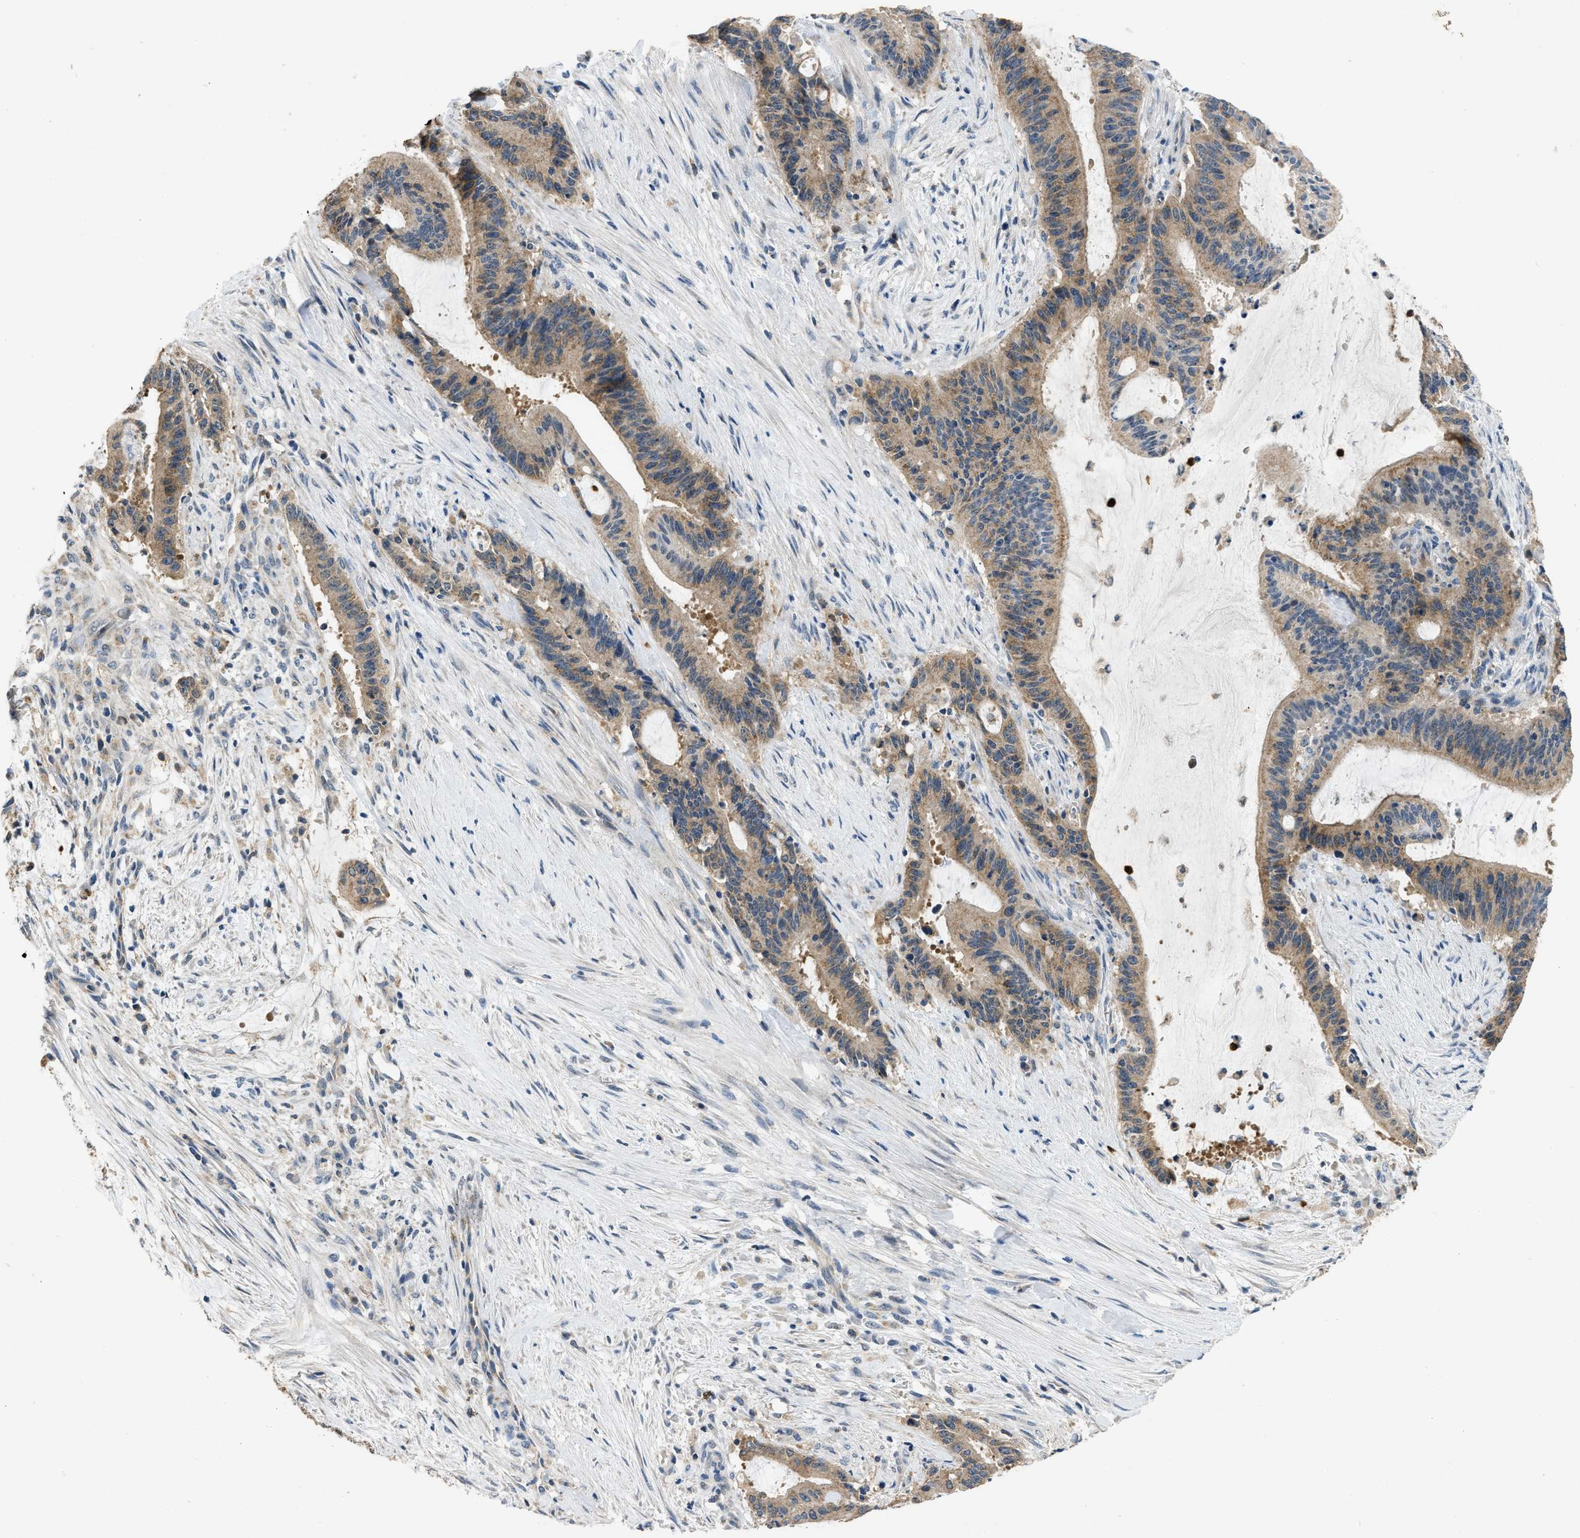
{"staining": {"intensity": "weak", "quantity": ">75%", "location": "cytoplasmic/membranous"}, "tissue": "liver cancer", "cell_type": "Tumor cells", "image_type": "cancer", "snomed": [{"axis": "morphology", "description": "Normal tissue, NOS"}, {"axis": "morphology", "description": "Cholangiocarcinoma"}, {"axis": "topography", "description": "Liver"}, {"axis": "topography", "description": "Peripheral nerve tissue"}], "caption": "DAB immunohistochemical staining of human cholangiocarcinoma (liver) demonstrates weak cytoplasmic/membranous protein staining in about >75% of tumor cells.", "gene": "TOMM34", "patient": {"sex": "female", "age": 73}}